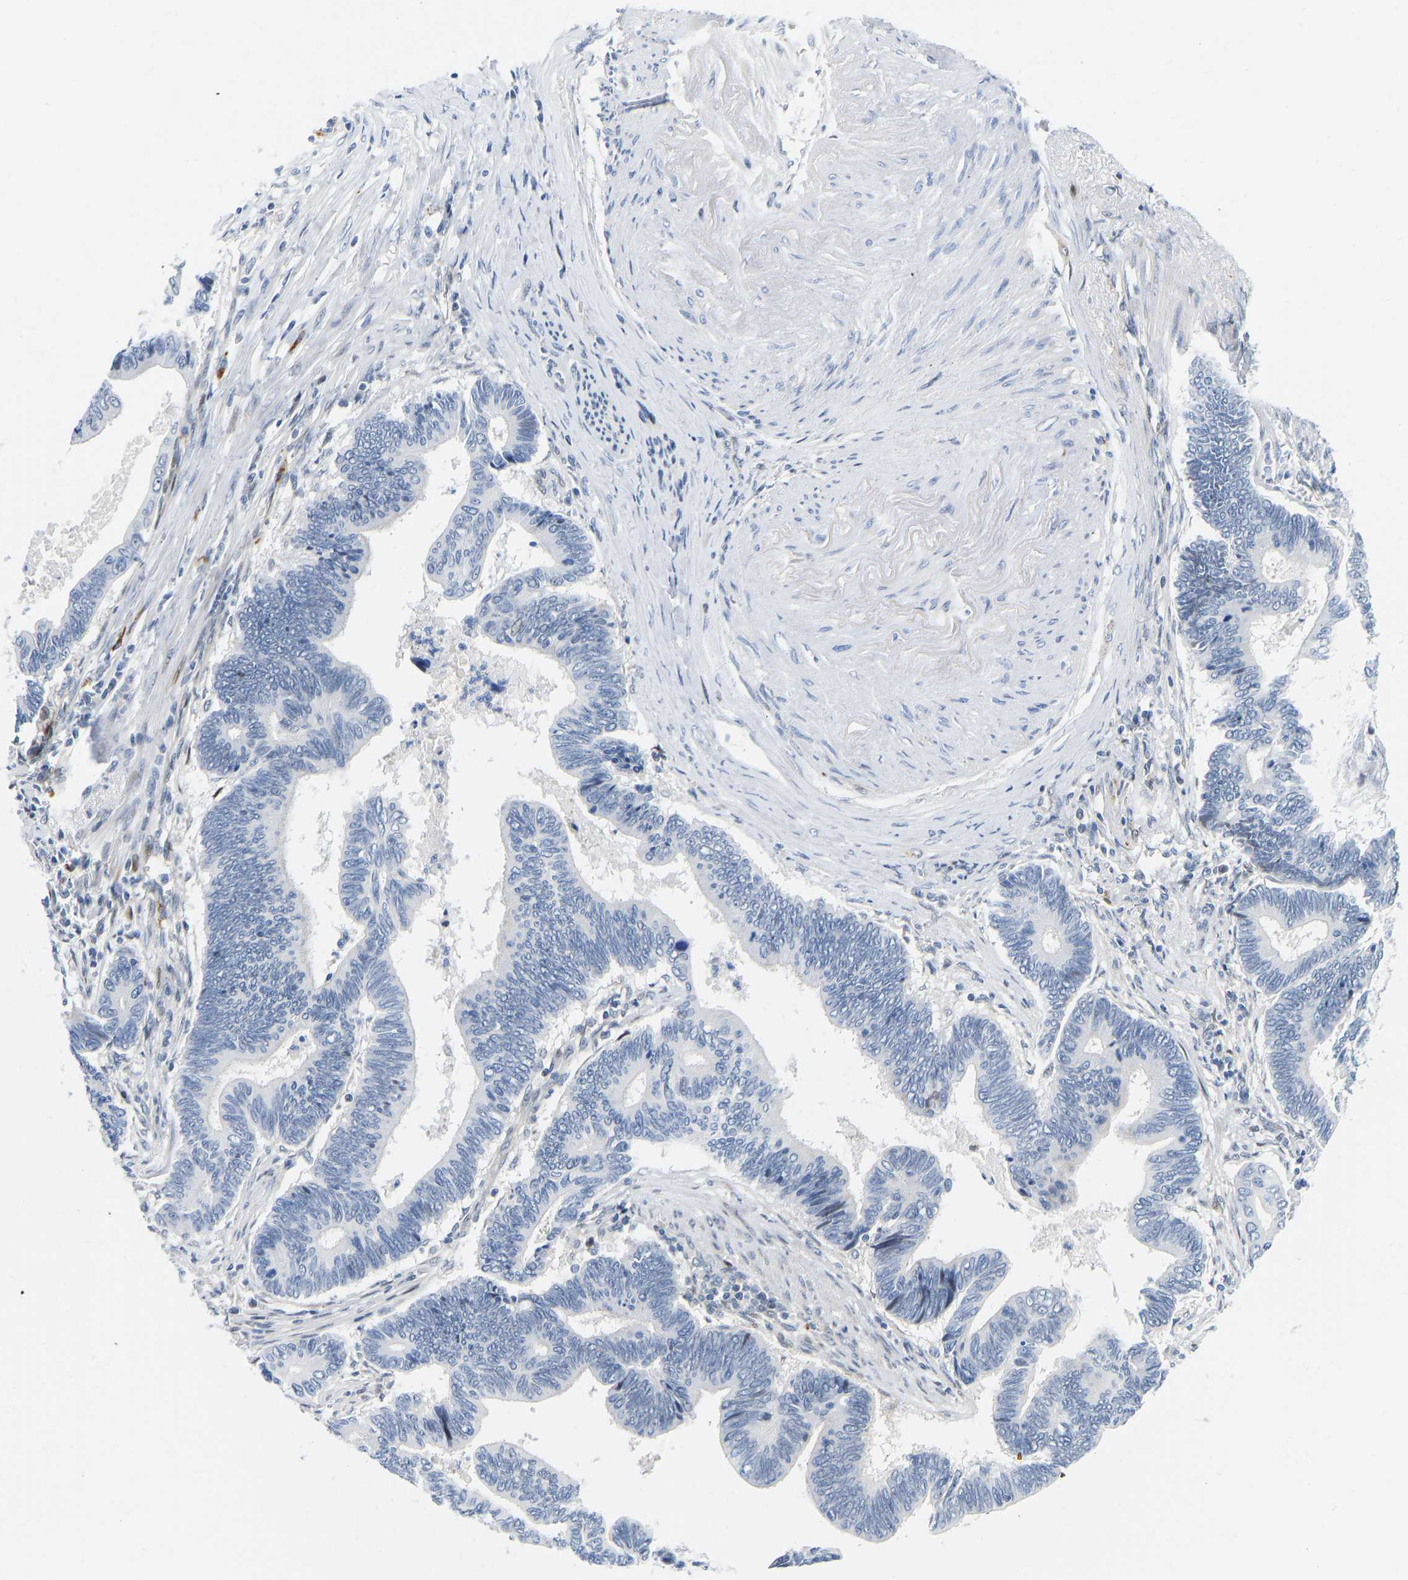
{"staining": {"intensity": "negative", "quantity": "none", "location": "none"}, "tissue": "pancreatic cancer", "cell_type": "Tumor cells", "image_type": "cancer", "snomed": [{"axis": "morphology", "description": "Adenocarcinoma, NOS"}, {"axis": "topography", "description": "Pancreas"}], "caption": "Photomicrograph shows no protein staining in tumor cells of adenocarcinoma (pancreatic) tissue.", "gene": "HDAC5", "patient": {"sex": "female", "age": 70}}